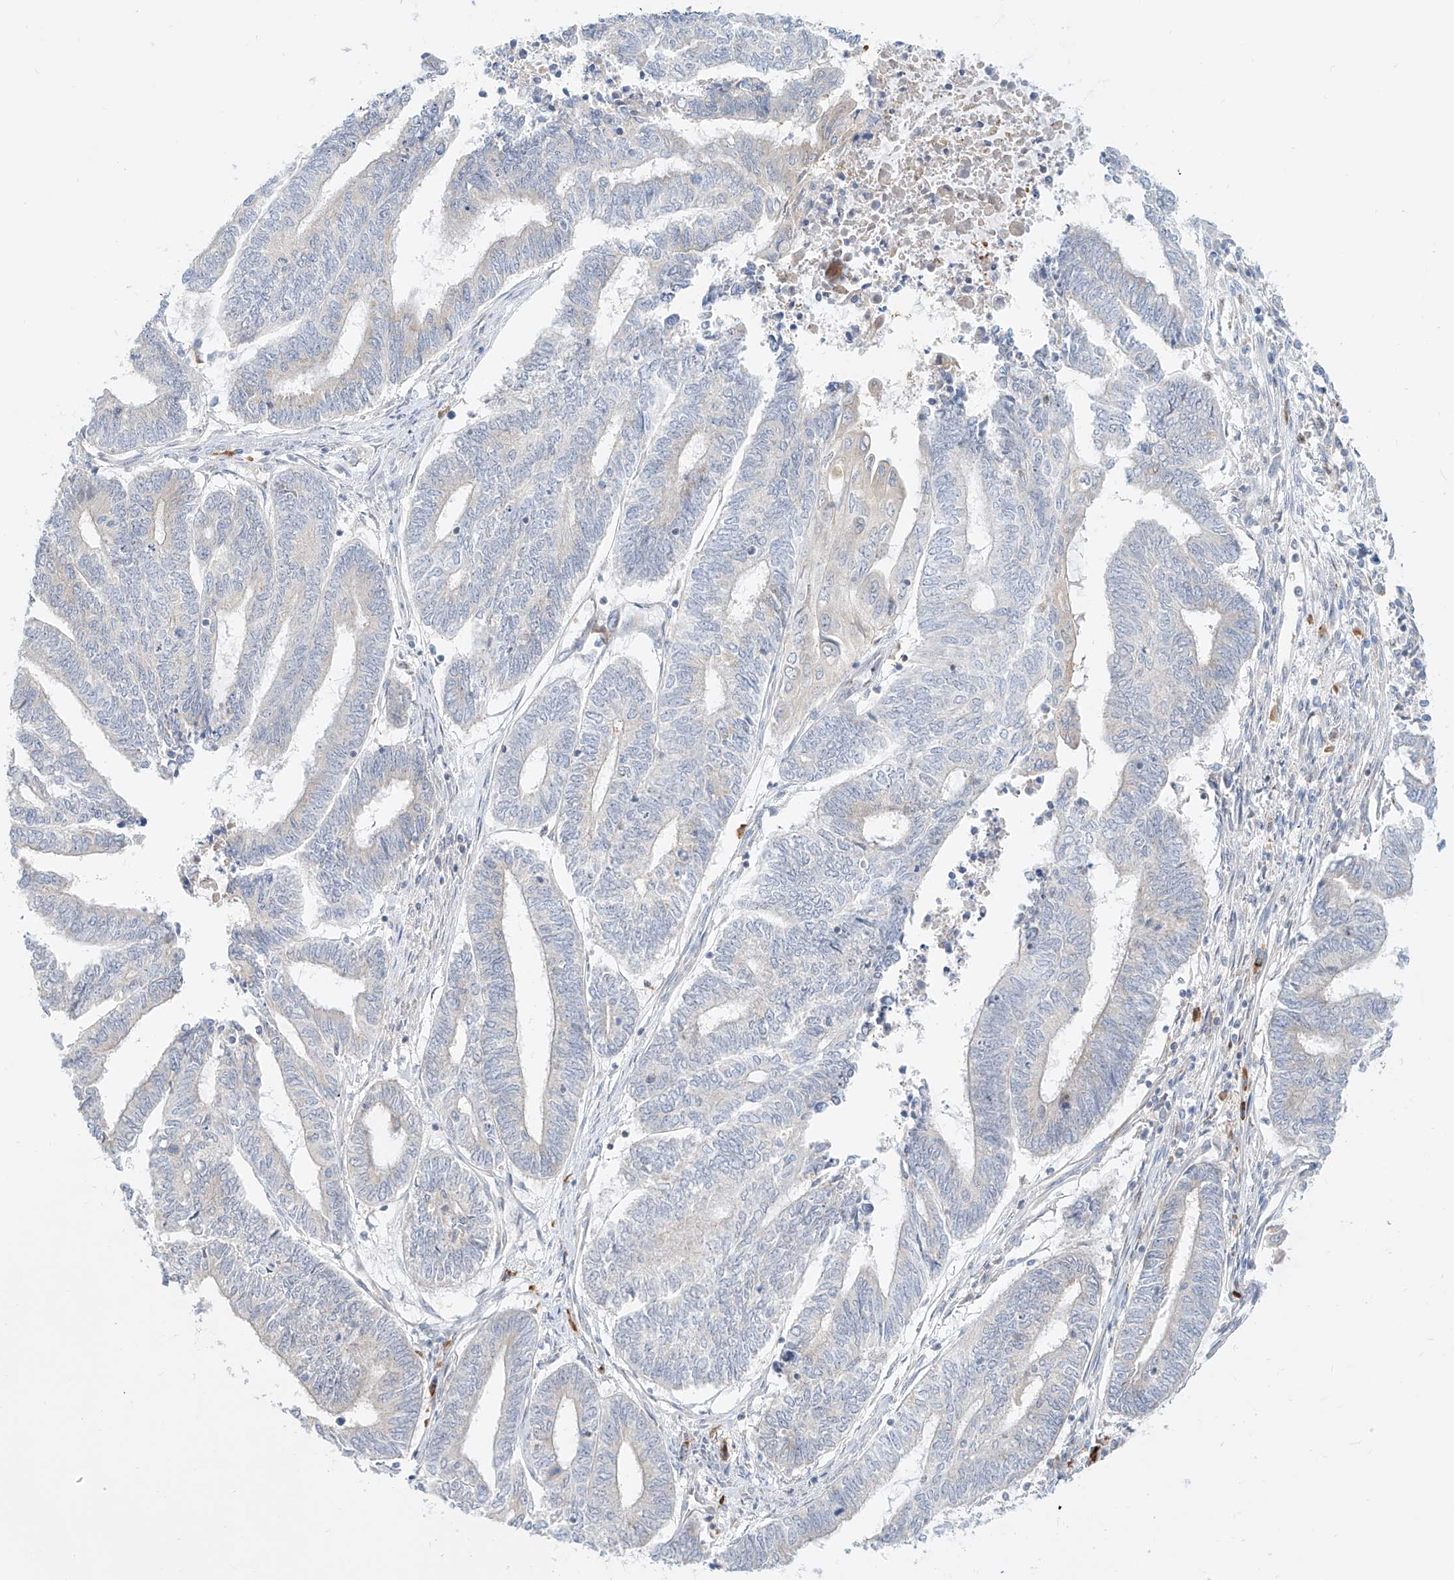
{"staining": {"intensity": "negative", "quantity": "none", "location": "none"}, "tissue": "endometrial cancer", "cell_type": "Tumor cells", "image_type": "cancer", "snomed": [{"axis": "morphology", "description": "Adenocarcinoma, NOS"}, {"axis": "topography", "description": "Uterus"}, {"axis": "topography", "description": "Endometrium"}], "caption": "Immunohistochemistry (IHC) image of human endometrial adenocarcinoma stained for a protein (brown), which reveals no expression in tumor cells.", "gene": "SYTL3", "patient": {"sex": "female", "age": 70}}